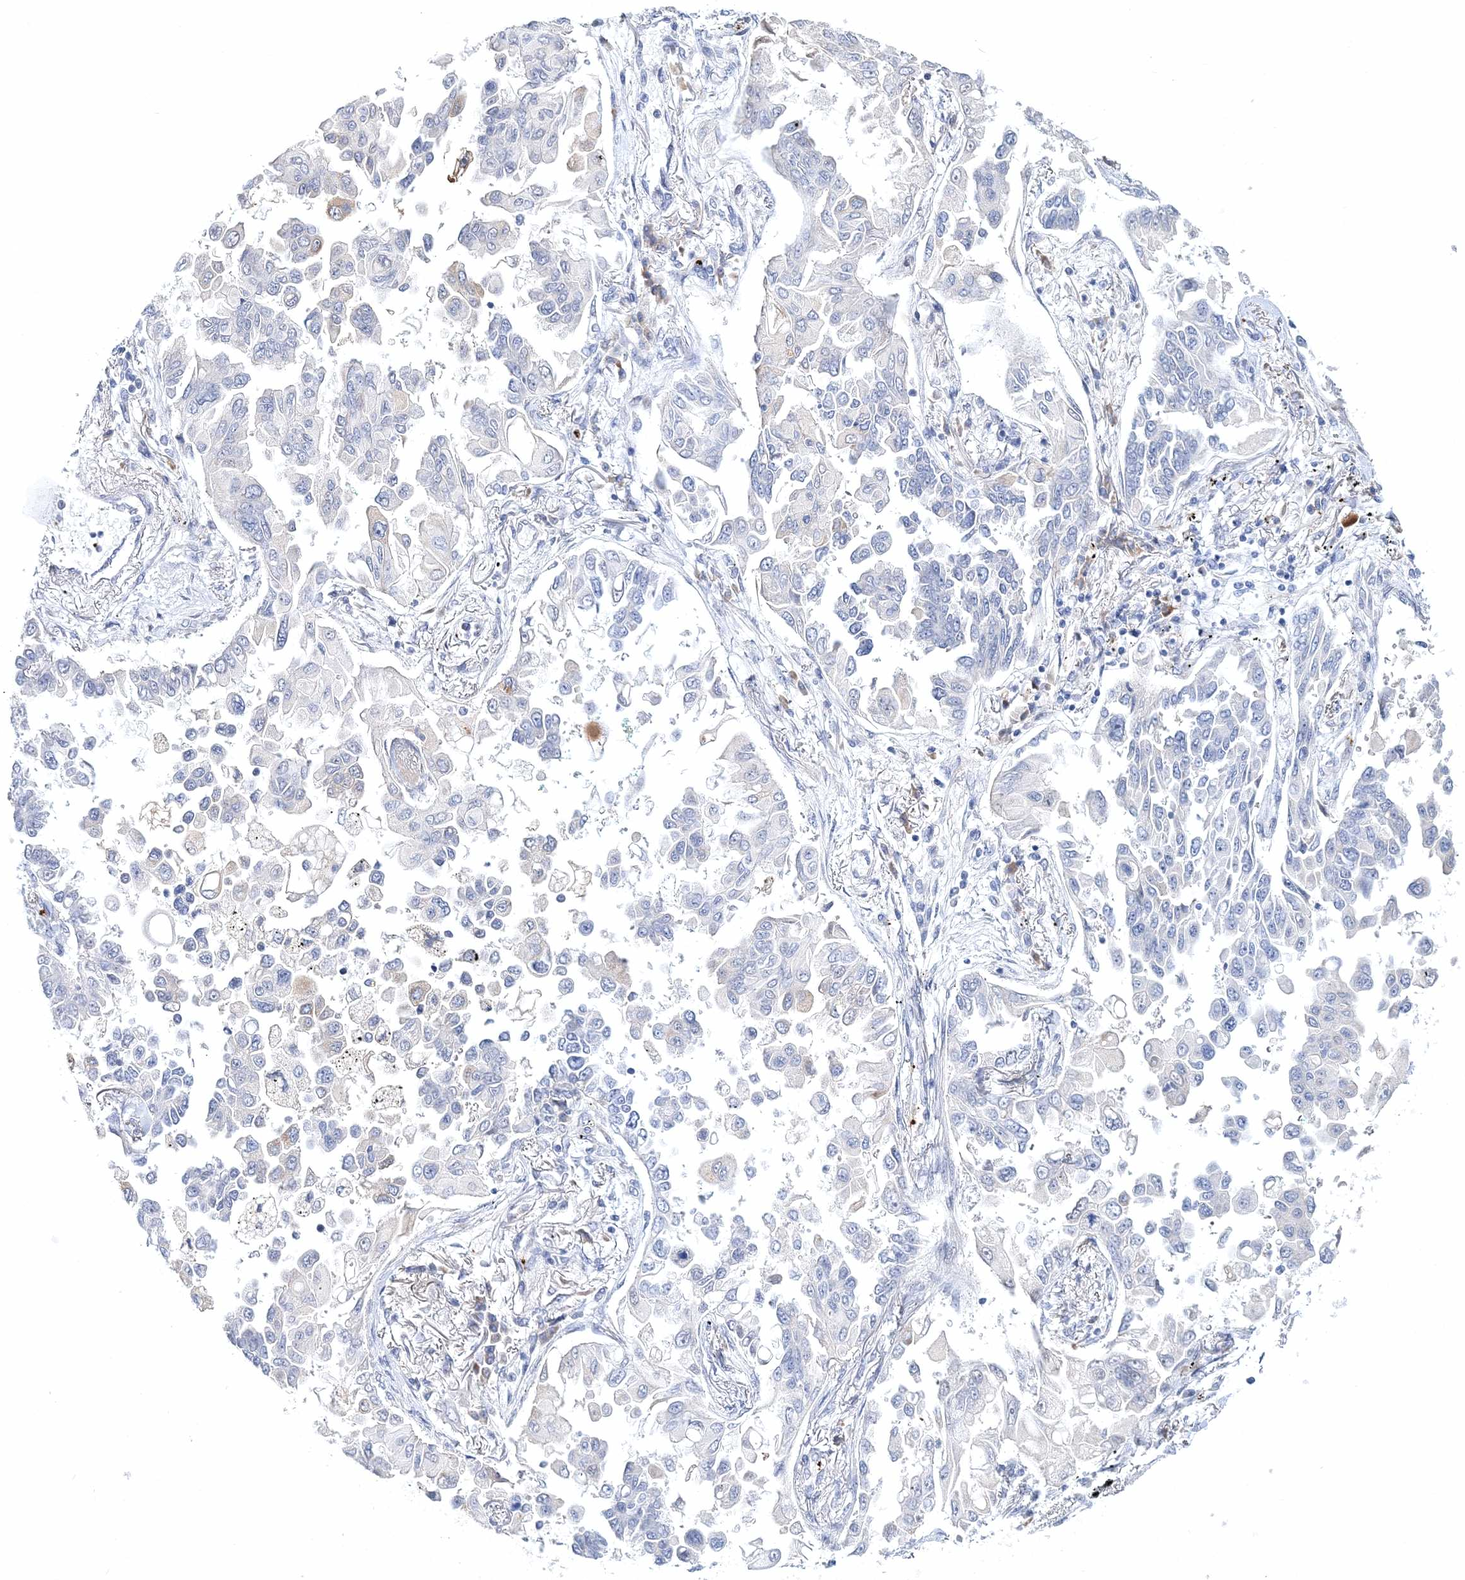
{"staining": {"intensity": "negative", "quantity": "none", "location": "none"}, "tissue": "lung cancer", "cell_type": "Tumor cells", "image_type": "cancer", "snomed": [{"axis": "morphology", "description": "Adenocarcinoma, NOS"}, {"axis": "topography", "description": "Lung"}], "caption": "Tumor cells are negative for protein expression in human adenocarcinoma (lung).", "gene": "MYOZ2", "patient": {"sex": "female", "age": 67}}